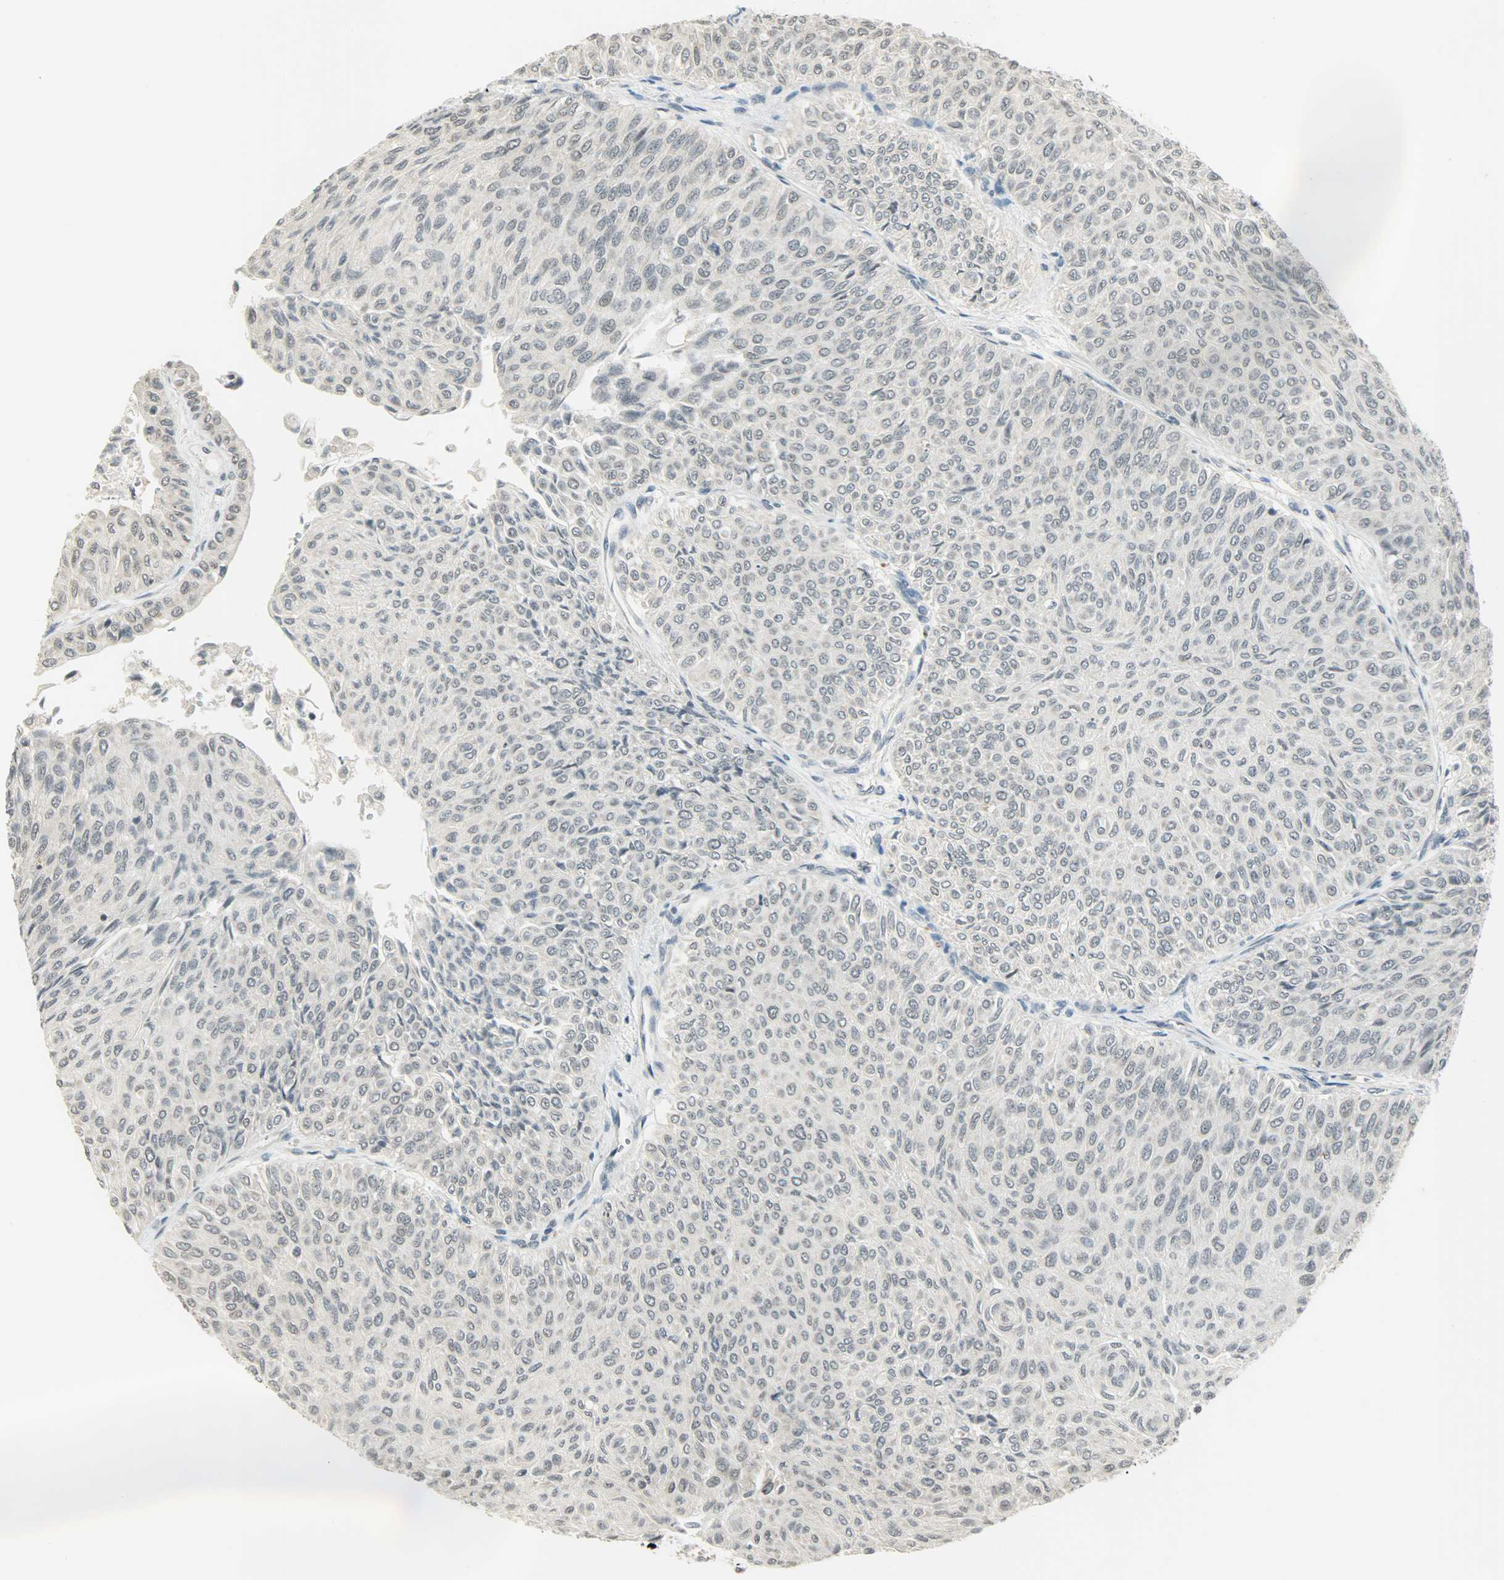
{"staining": {"intensity": "negative", "quantity": "none", "location": "none"}, "tissue": "urothelial cancer", "cell_type": "Tumor cells", "image_type": "cancer", "snomed": [{"axis": "morphology", "description": "Urothelial carcinoma, Low grade"}, {"axis": "topography", "description": "Urinary bladder"}], "caption": "Immunohistochemical staining of human low-grade urothelial carcinoma reveals no significant staining in tumor cells.", "gene": "SMARCA5", "patient": {"sex": "male", "age": 78}}